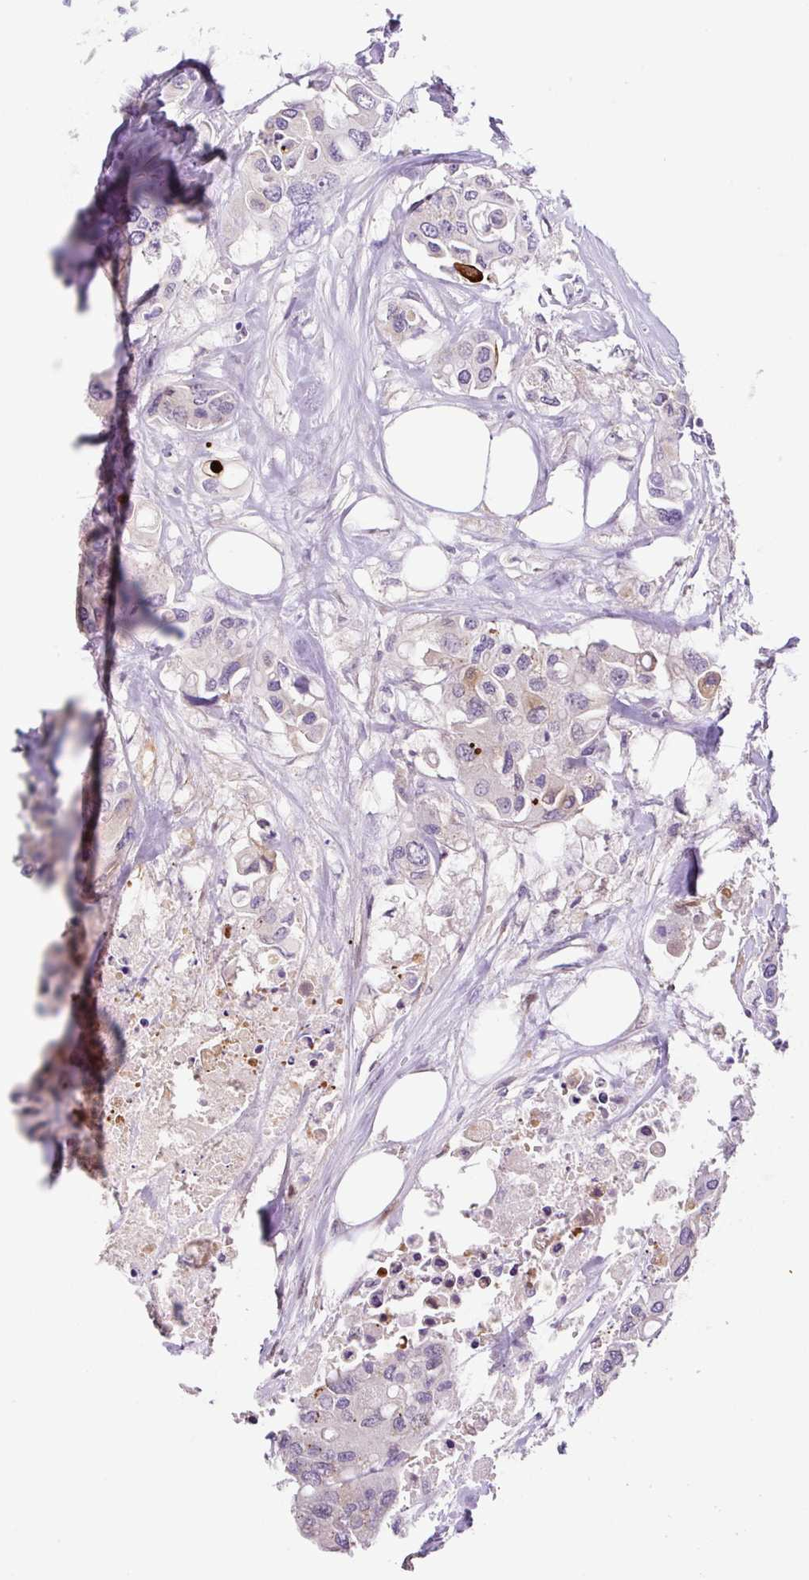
{"staining": {"intensity": "negative", "quantity": "none", "location": "none"}, "tissue": "colorectal cancer", "cell_type": "Tumor cells", "image_type": "cancer", "snomed": [{"axis": "morphology", "description": "Adenocarcinoma, NOS"}, {"axis": "topography", "description": "Colon"}], "caption": "High magnification brightfield microscopy of colorectal adenocarcinoma stained with DAB (brown) and counterstained with hematoxylin (blue): tumor cells show no significant expression. (DAB immunohistochemistry (IHC), high magnification).", "gene": "OGDHL", "patient": {"sex": "male", "age": 77}}